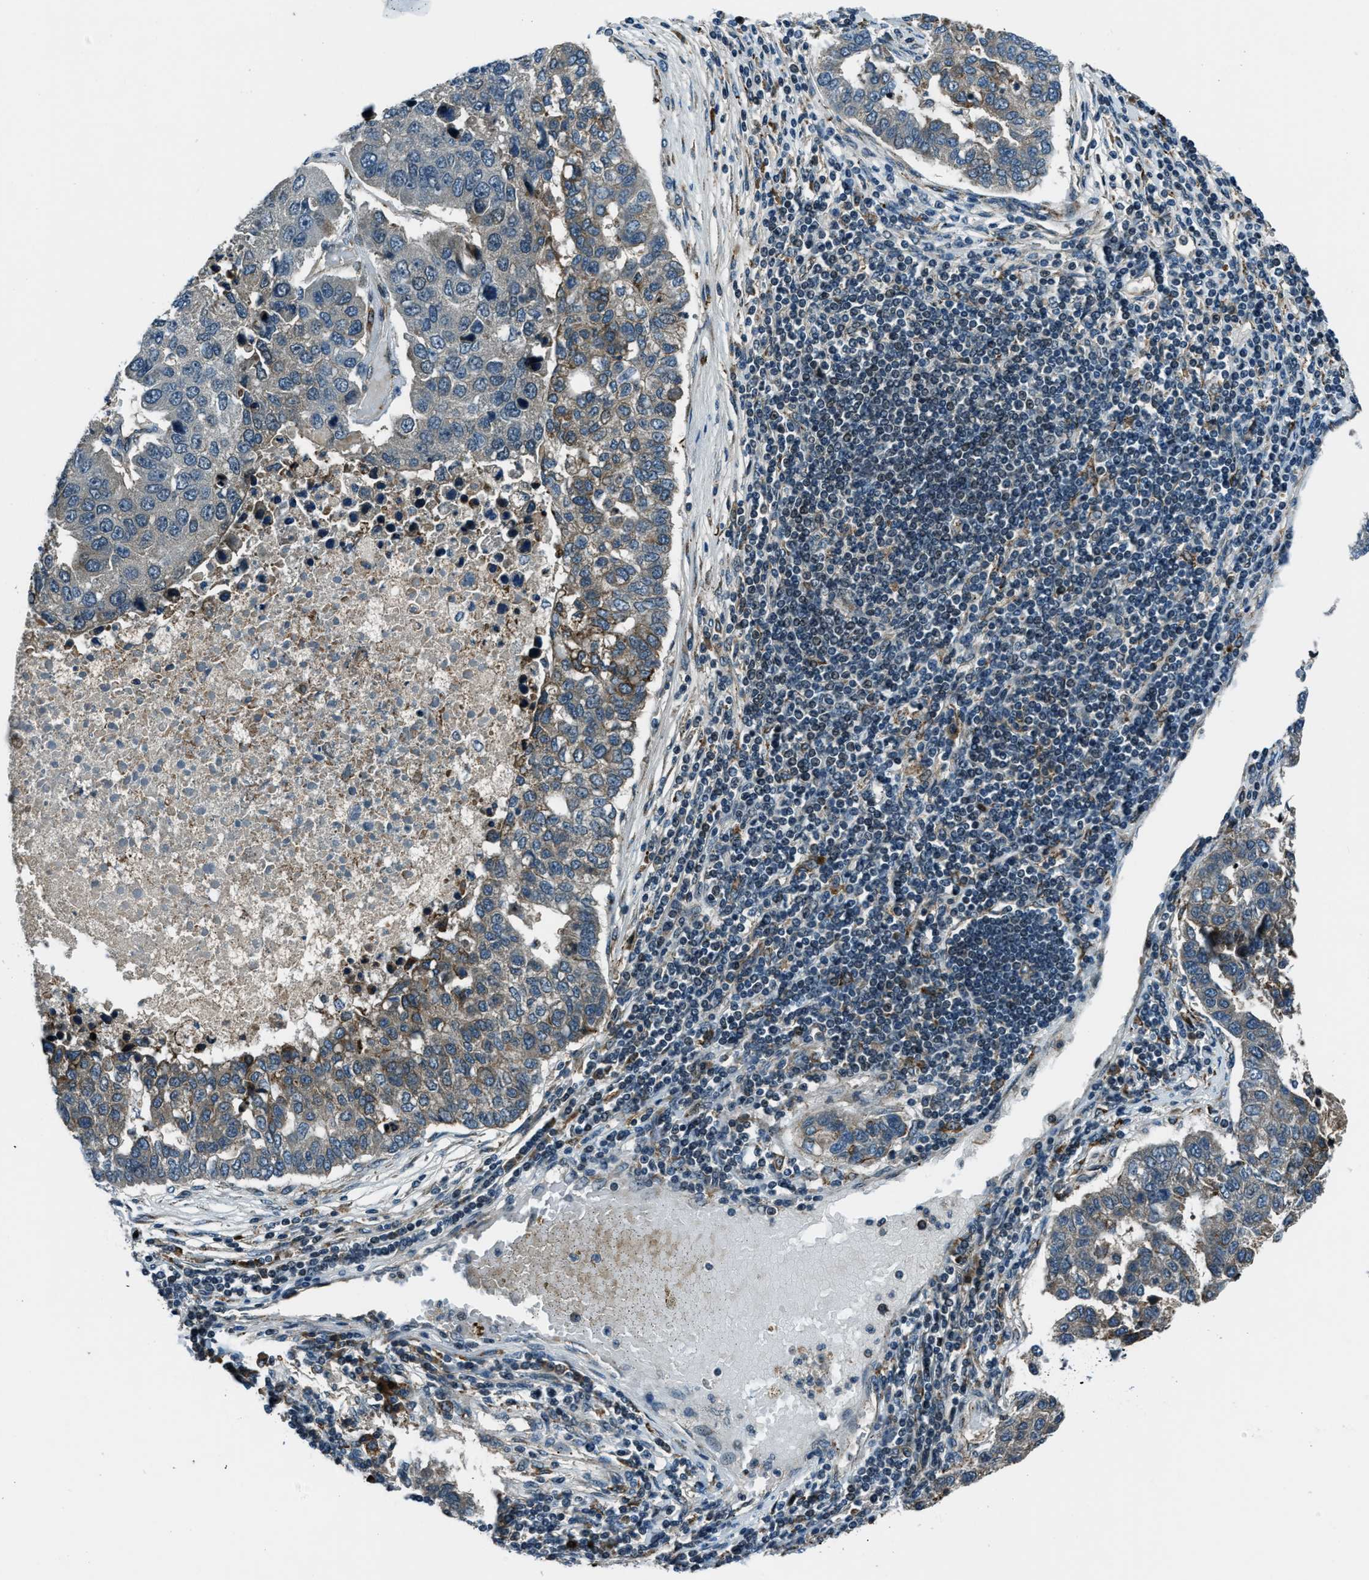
{"staining": {"intensity": "weak", "quantity": "<25%", "location": "cytoplasmic/membranous"}, "tissue": "pancreatic cancer", "cell_type": "Tumor cells", "image_type": "cancer", "snomed": [{"axis": "morphology", "description": "Adenocarcinoma, NOS"}, {"axis": "topography", "description": "Pancreas"}], "caption": "Immunohistochemistry photomicrograph of human pancreatic adenocarcinoma stained for a protein (brown), which exhibits no positivity in tumor cells.", "gene": "ACTL9", "patient": {"sex": "female", "age": 61}}